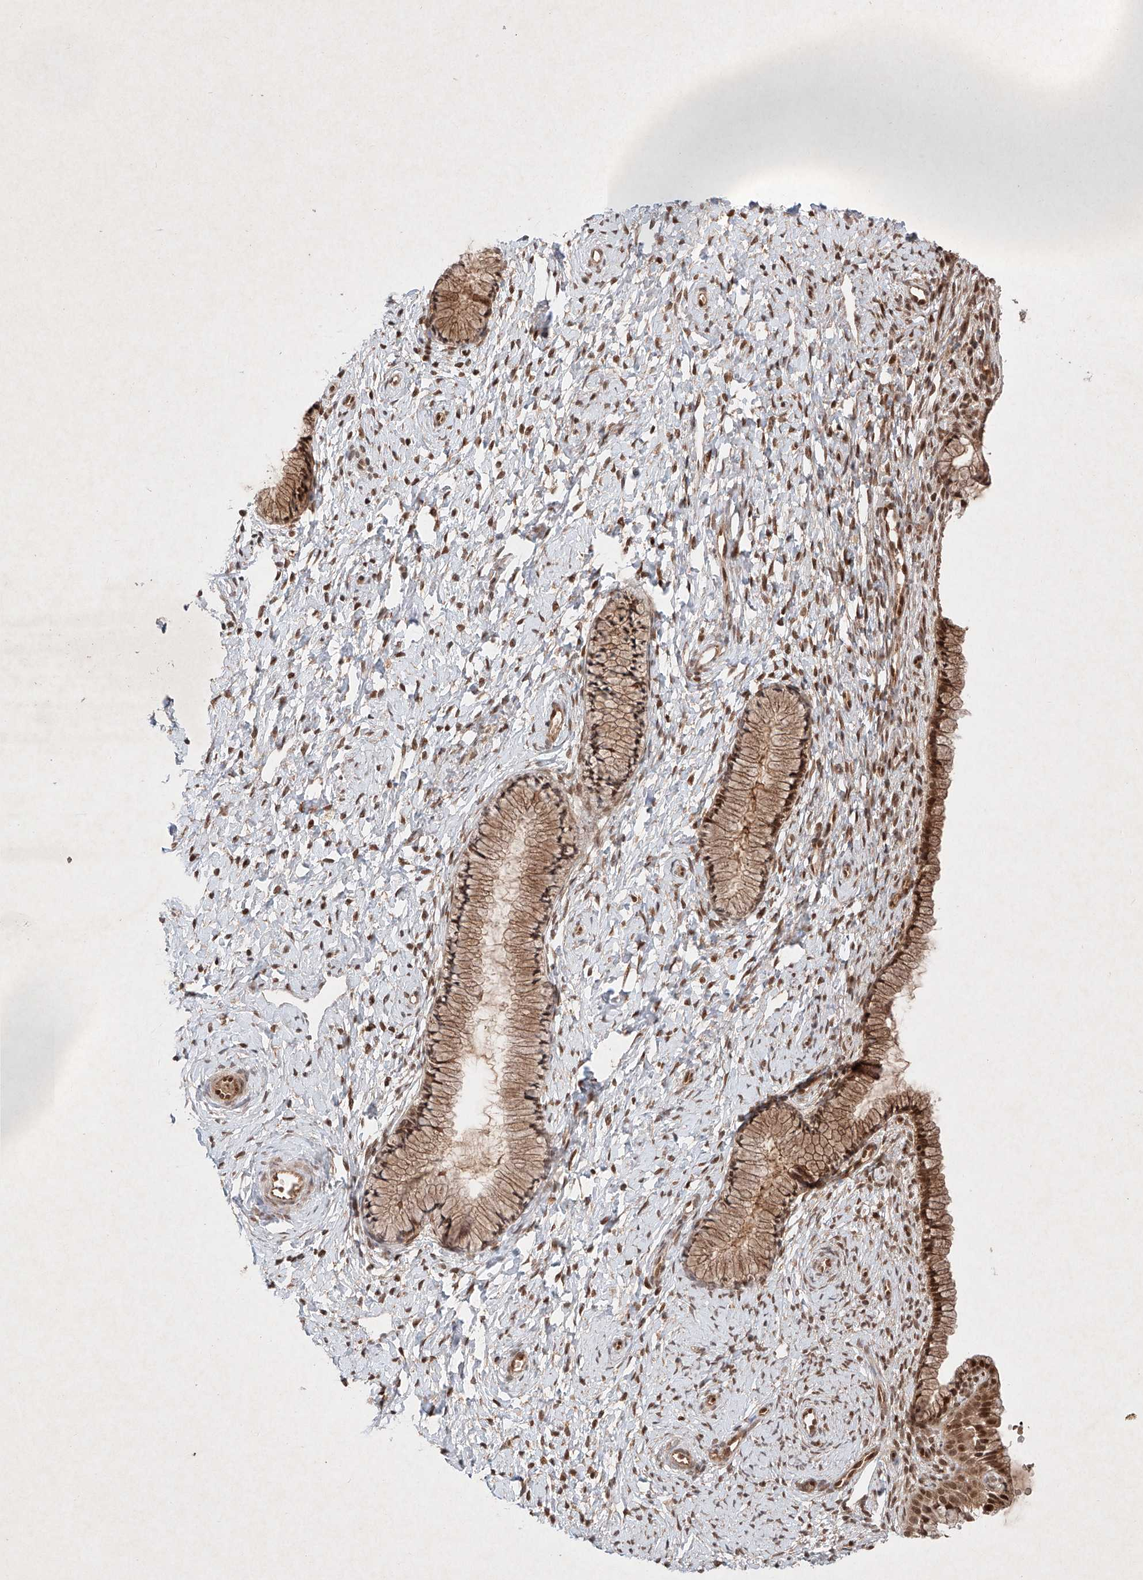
{"staining": {"intensity": "moderate", "quantity": "25%-75%", "location": "cytoplasmic/membranous,nuclear"}, "tissue": "cervix", "cell_type": "Glandular cells", "image_type": "normal", "snomed": [{"axis": "morphology", "description": "Normal tissue, NOS"}, {"axis": "topography", "description": "Cervix"}], "caption": "Protein expression analysis of unremarkable human cervix reveals moderate cytoplasmic/membranous,nuclear positivity in about 25%-75% of glandular cells.", "gene": "RNF31", "patient": {"sex": "female", "age": 33}}